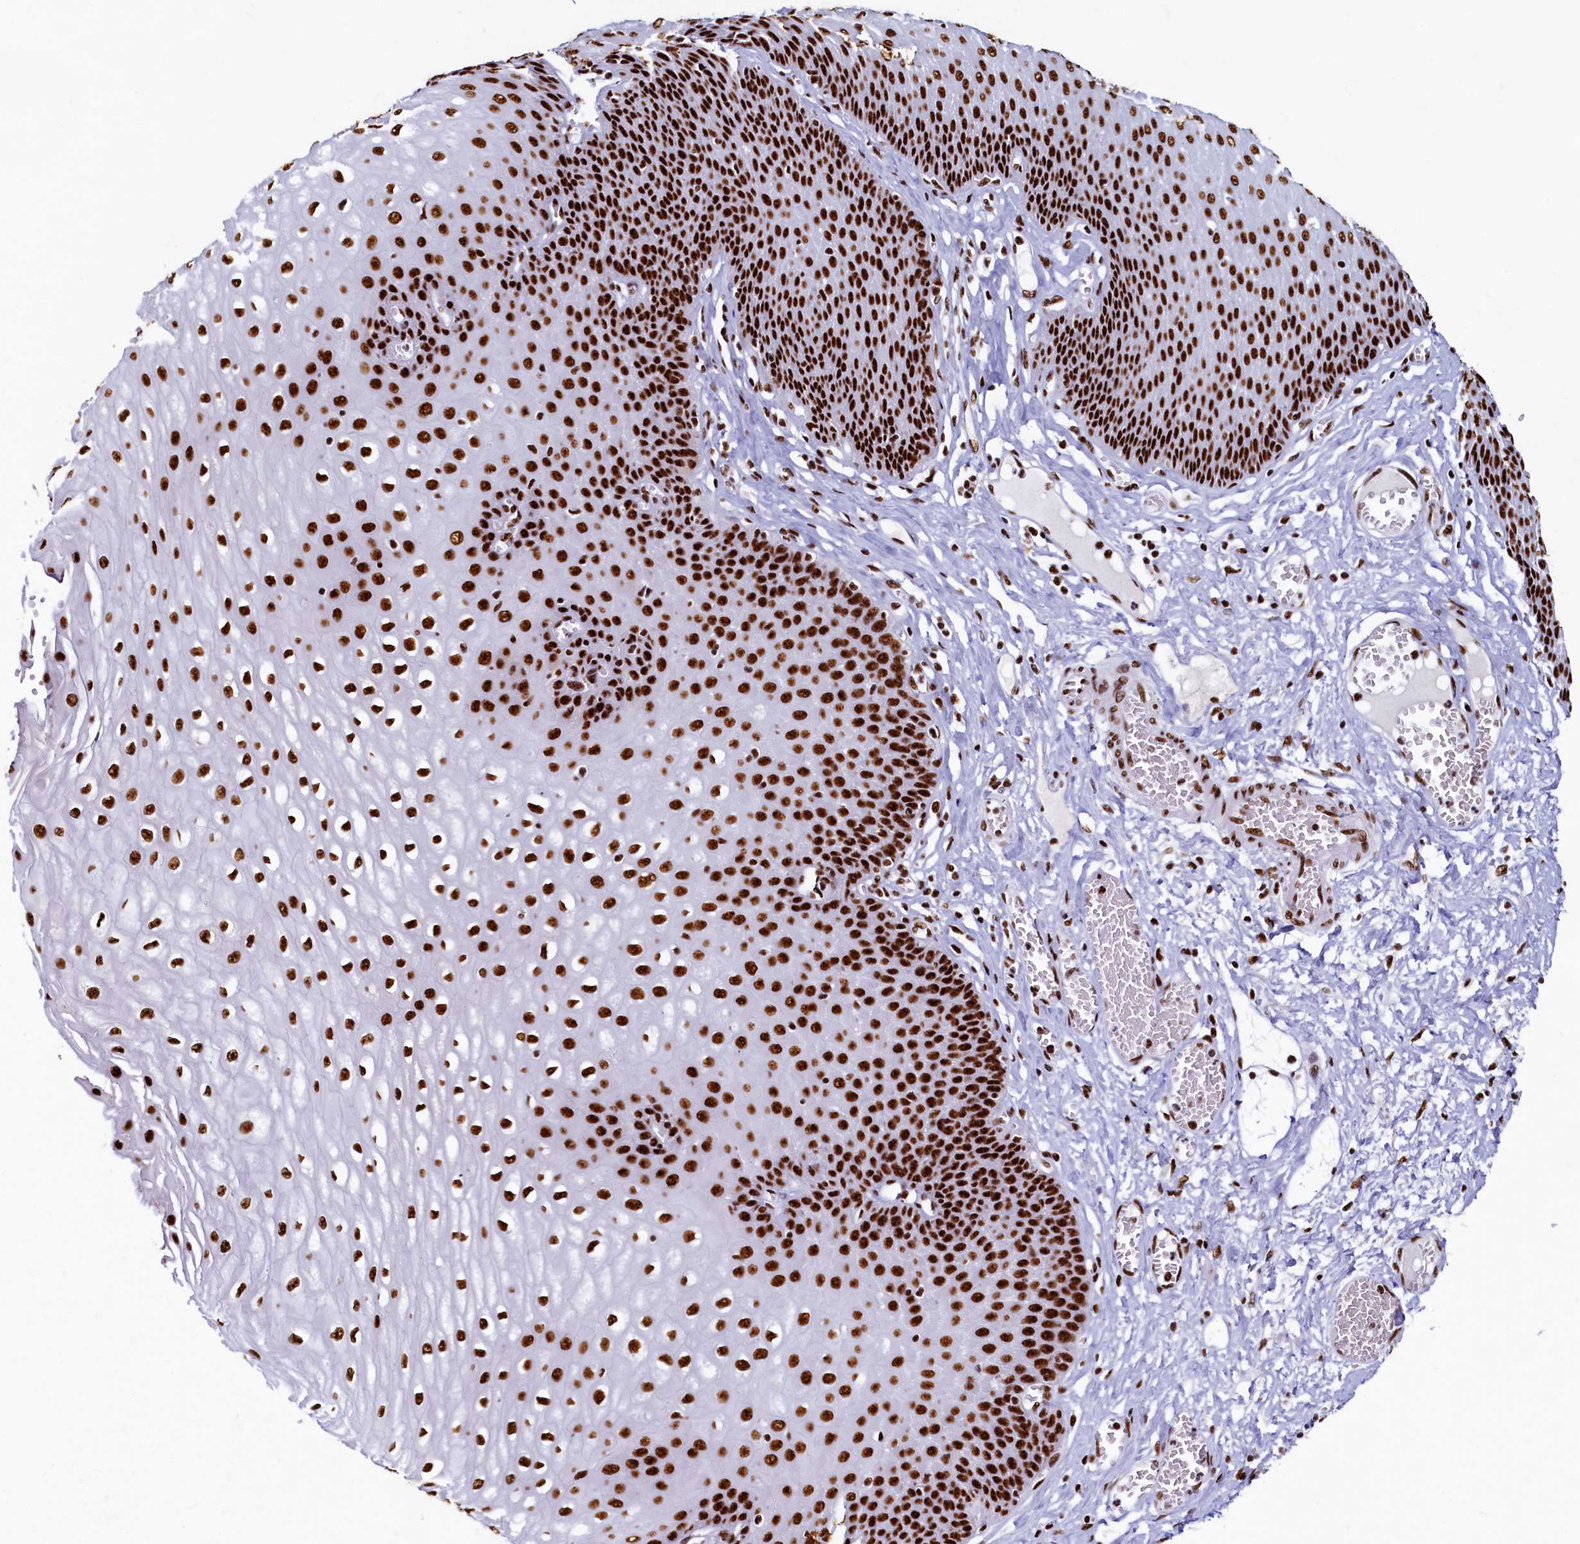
{"staining": {"intensity": "strong", "quantity": ">75%", "location": "nuclear"}, "tissue": "esophagus", "cell_type": "Squamous epithelial cells", "image_type": "normal", "snomed": [{"axis": "morphology", "description": "Normal tissue, NOS"}, {"axis": "topography", "description": "Esophagus"}], "caption": "Immunohistochemical staining of benign human esophagus demonstrates >75% levels of strong nuclear protein positivity in approximately >75% of squamous epithelial cells.", "gene": "SRRM2", "patient": {"sex": "male", "age": 60}}